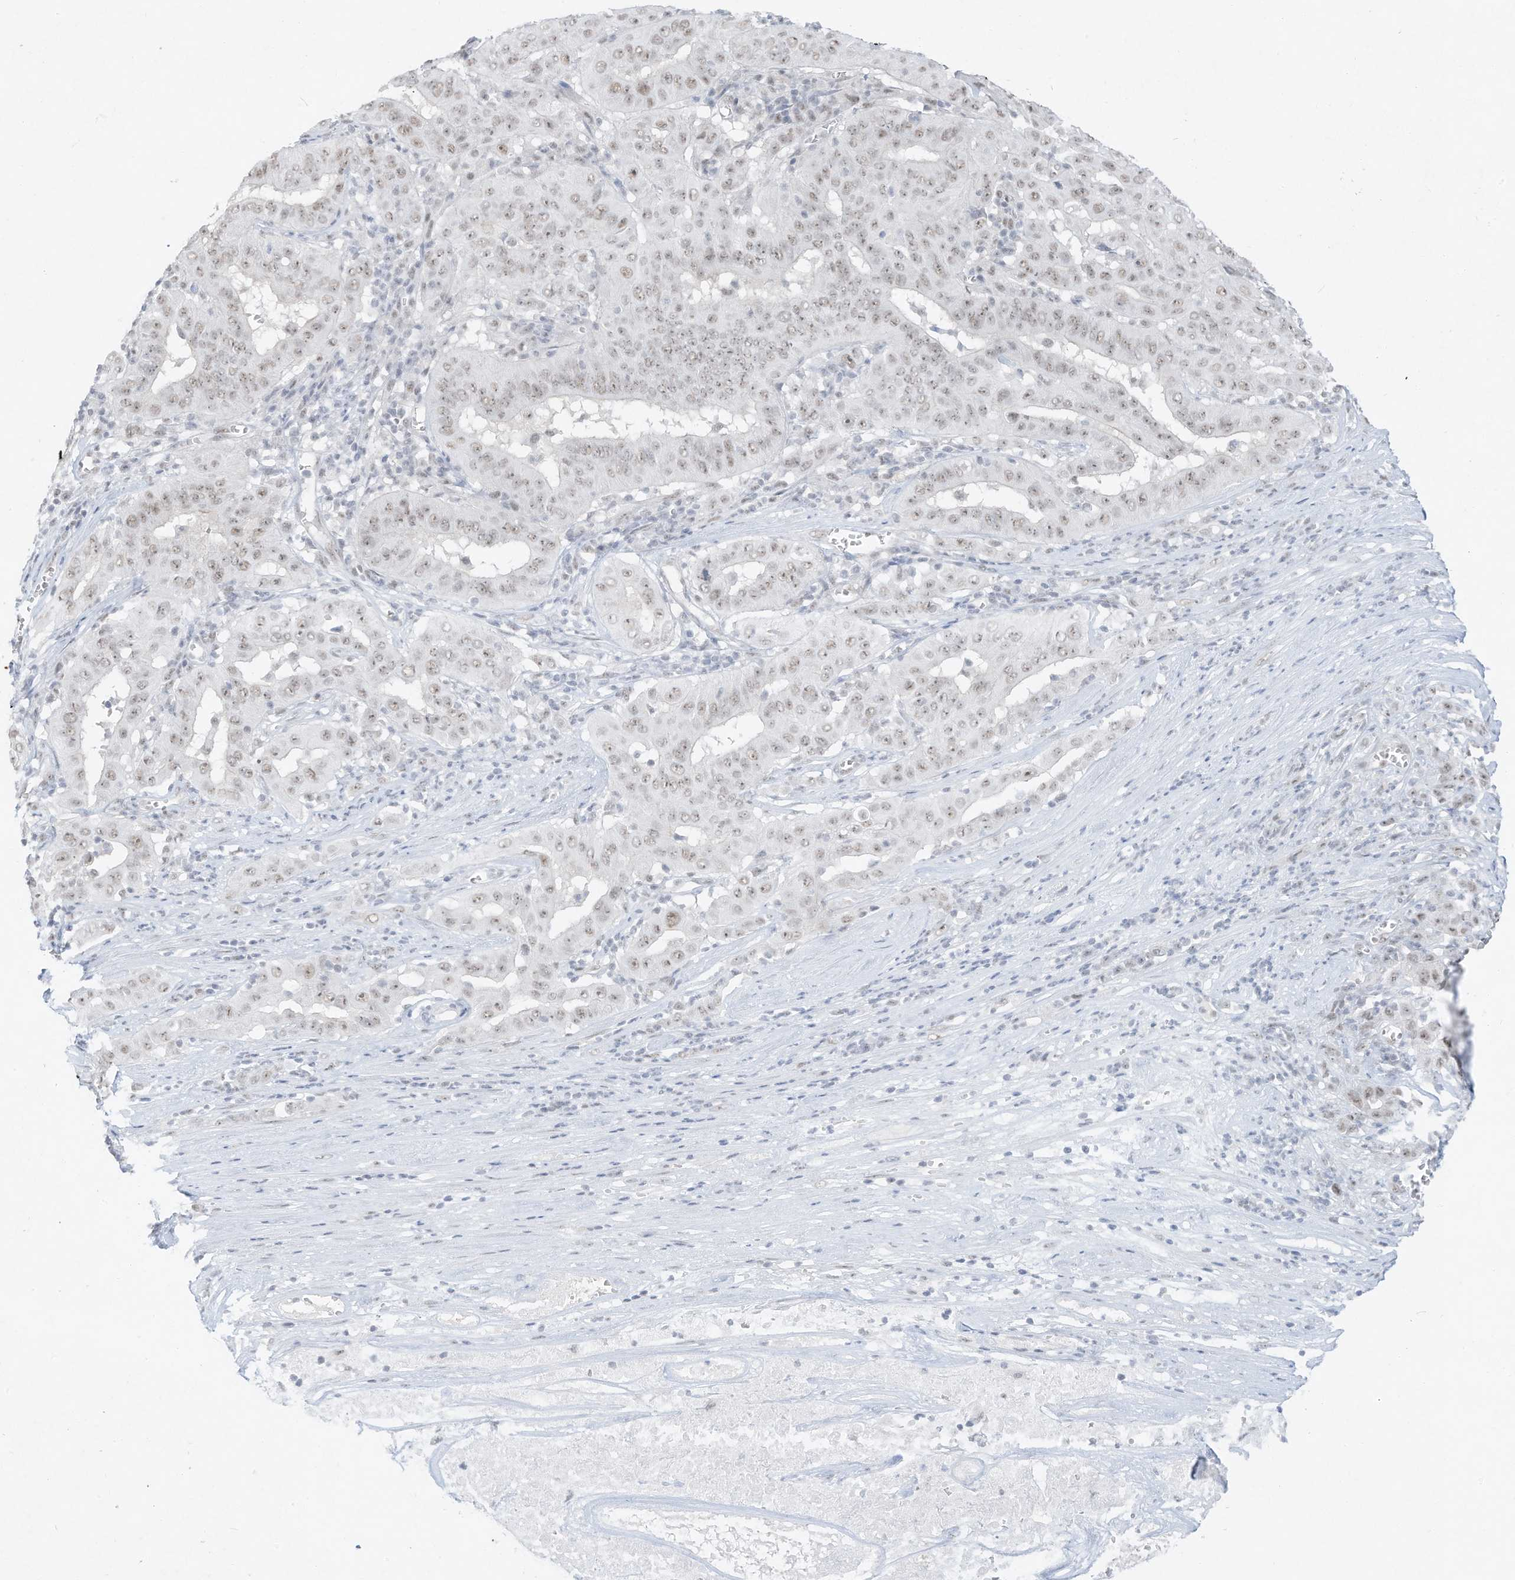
{"staining": {"intensity": "weak", "quantity": ">75%", "location": "nuclear"}, "tissue": "pancreatic cancer", "cell_type": "Tumor cells", "image_type": "cancer", "snomed": [{"axis": "morphology", "description": "Adenocarcinoma, NOS"}, {"axis": "topography", "description": "Pancreas"}], "caption": "Protein staining demonstrates weak nuclear positivity in about >75% of tumor cells in pancreatic adenocarcinoma. The staining was performed using DAB (3,3'-diaminobenzidine), with brown indicating positive protein expression. Nuclei are stained blue with hematoxylin.", "gene": "PGC", "patient": {"sex": "male", "age": 63}}